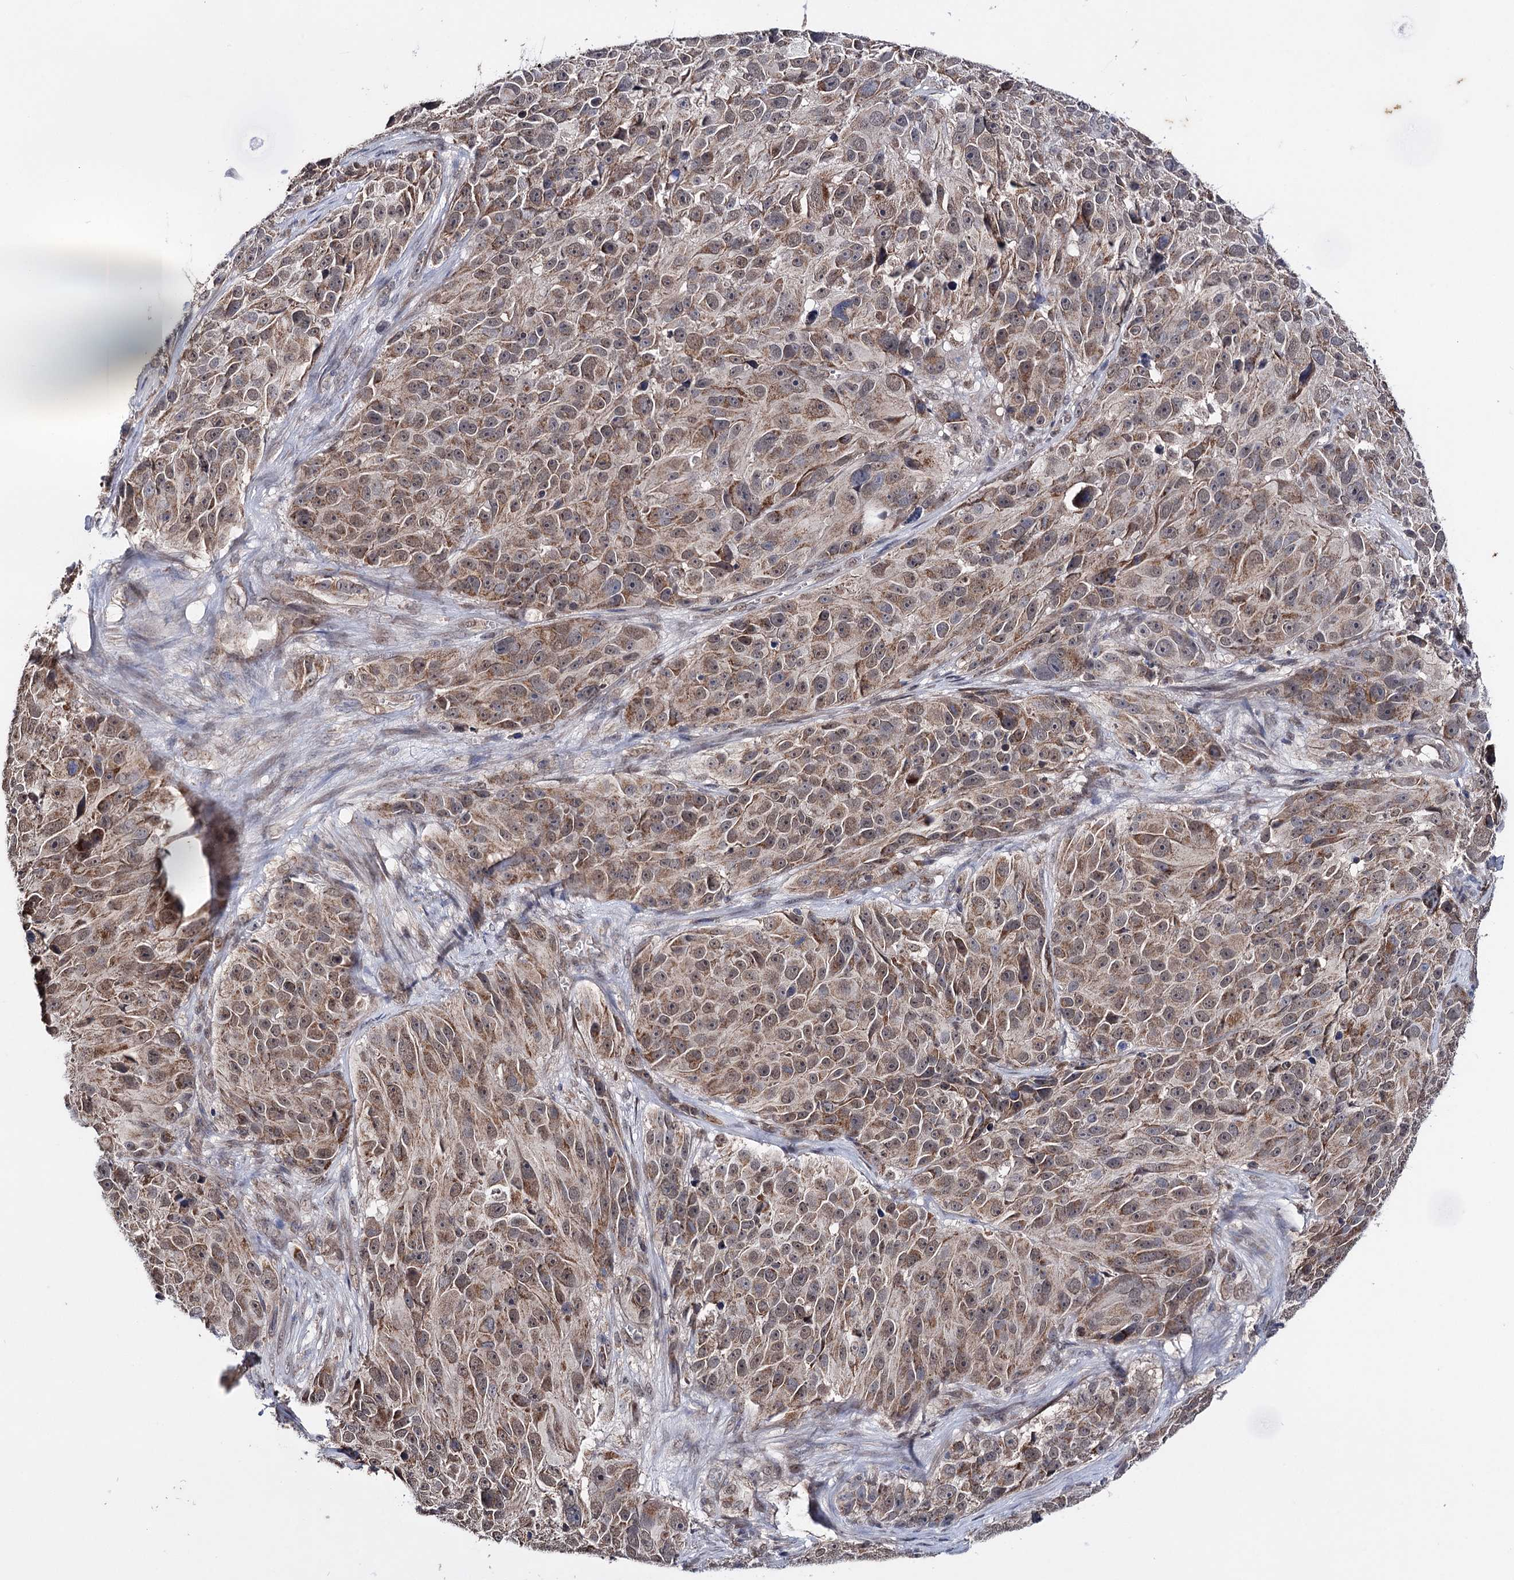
{"staining": {"intensity": "moderate", "quantity": ">75%", "location": "cytoplasmic/membranous"}, "tissue": "melanoma", "cell_type": "Tumor cells", "image_type": "cancer", "snomed": [{"axis": "morphology", "description": "Malignant melanoma, NOS"}, {"axis": "topography", "description": "Skin"}], "caption": "Tumor cells exhibit medium levels of moderate cytoplasmic/membranous expression in approximately >75% of cells in human melanoma.", "gene": "CLPB", "patient": {"sex": "male", "age": 84}}